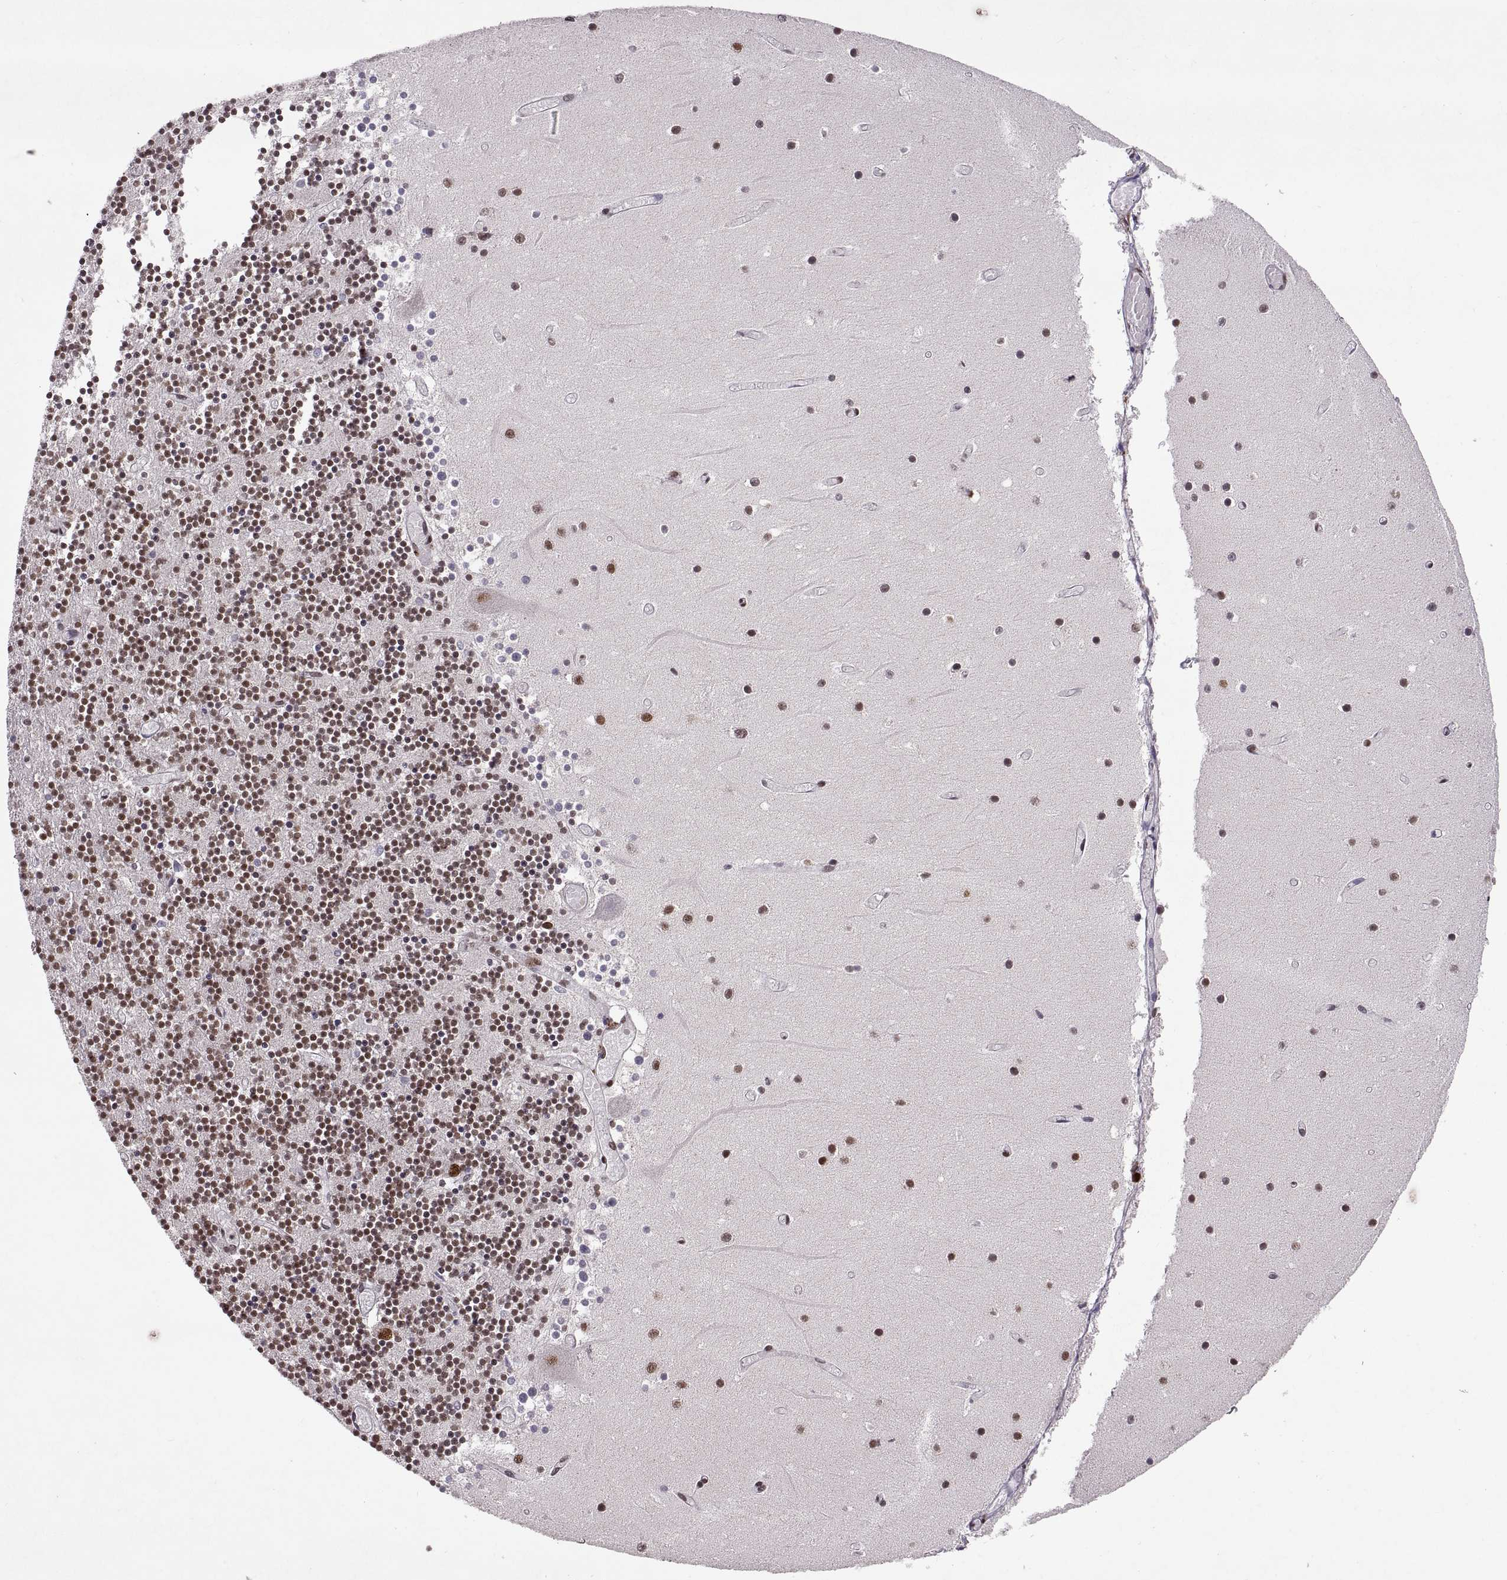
{"staining": {"intensity": "strong", "quantity": ">75%", "location": "nuclear"}, "tissue": "cerebellum", "cell_type": "Cells in granular layer", "image_type": "normal", "snomed": [{"axis": "morphology", "description": "Normal tissue, NOS"}, {"axis": "topography", "description": "Cerebellum"}], "caption": "Protein positivity by immunohistochemistry (IHC) shows strong nuclear expression in approximately >75% of cells in granular layer in unremarkable cerebellum.", "gene": "MT1E", "patient": {"sex": "female", "age": 28}}